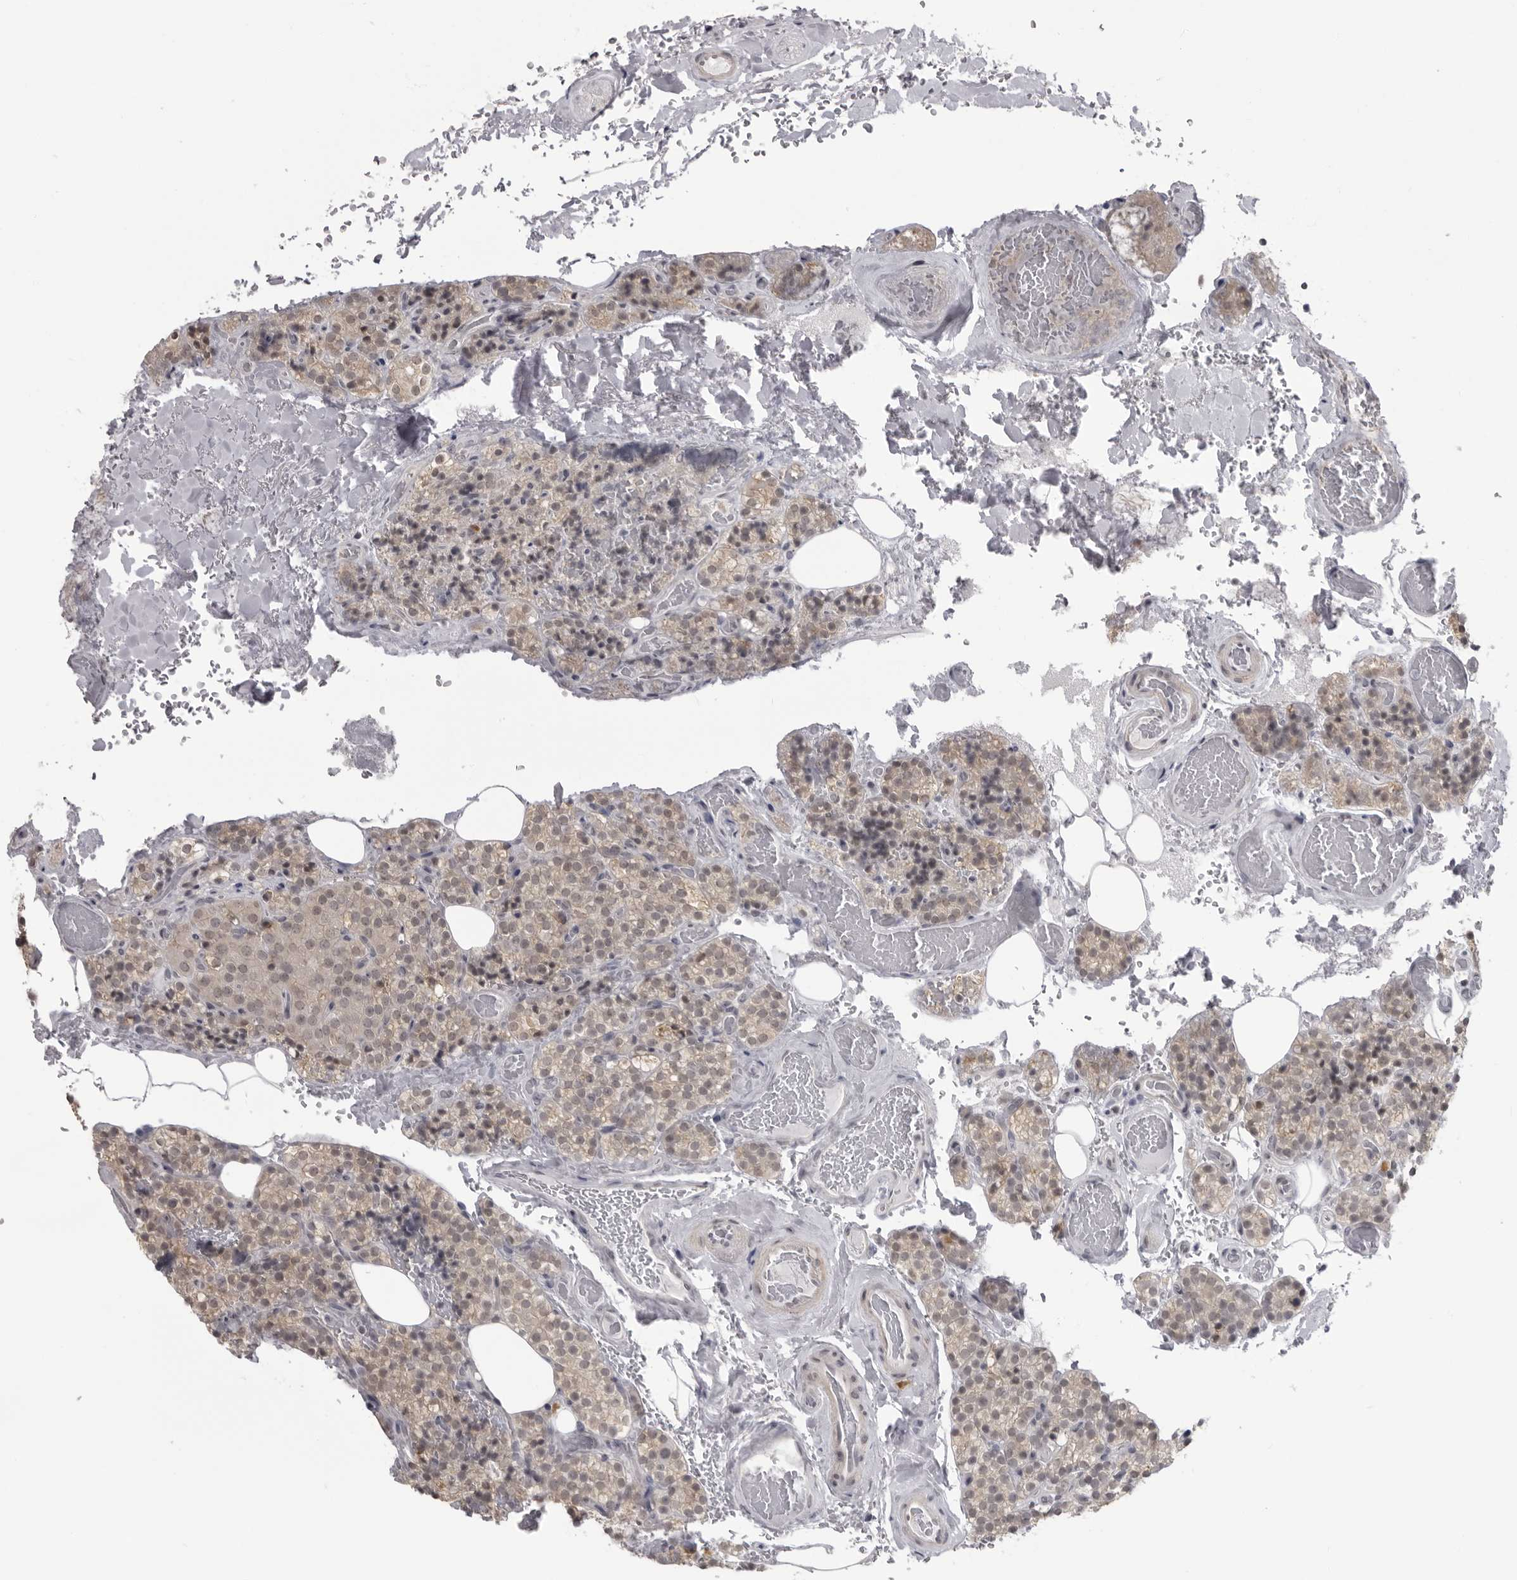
{"staining": {"intensity": "weak", "quantity": "25%-75%", "location": "cytoplasmic/membranous,nuclear"}, "tissue": "parathyroid gland", "cell_type": "Glandular cells", "image_type": "normal", "snomed": [{"axis": "morphology", "description": "Normal tissue, NOS"}, {"axis": "topography", "description": "Parathyroid gland"}], "caption": "Parathyroid gland stained for a protein (brown) shows weak cytoplasmic/membranous,nuclear positive expression in approximately 25%-75% of glandular cells.", "gene": "PDCL3", "patient": {"sex": "male", "age": 87}}